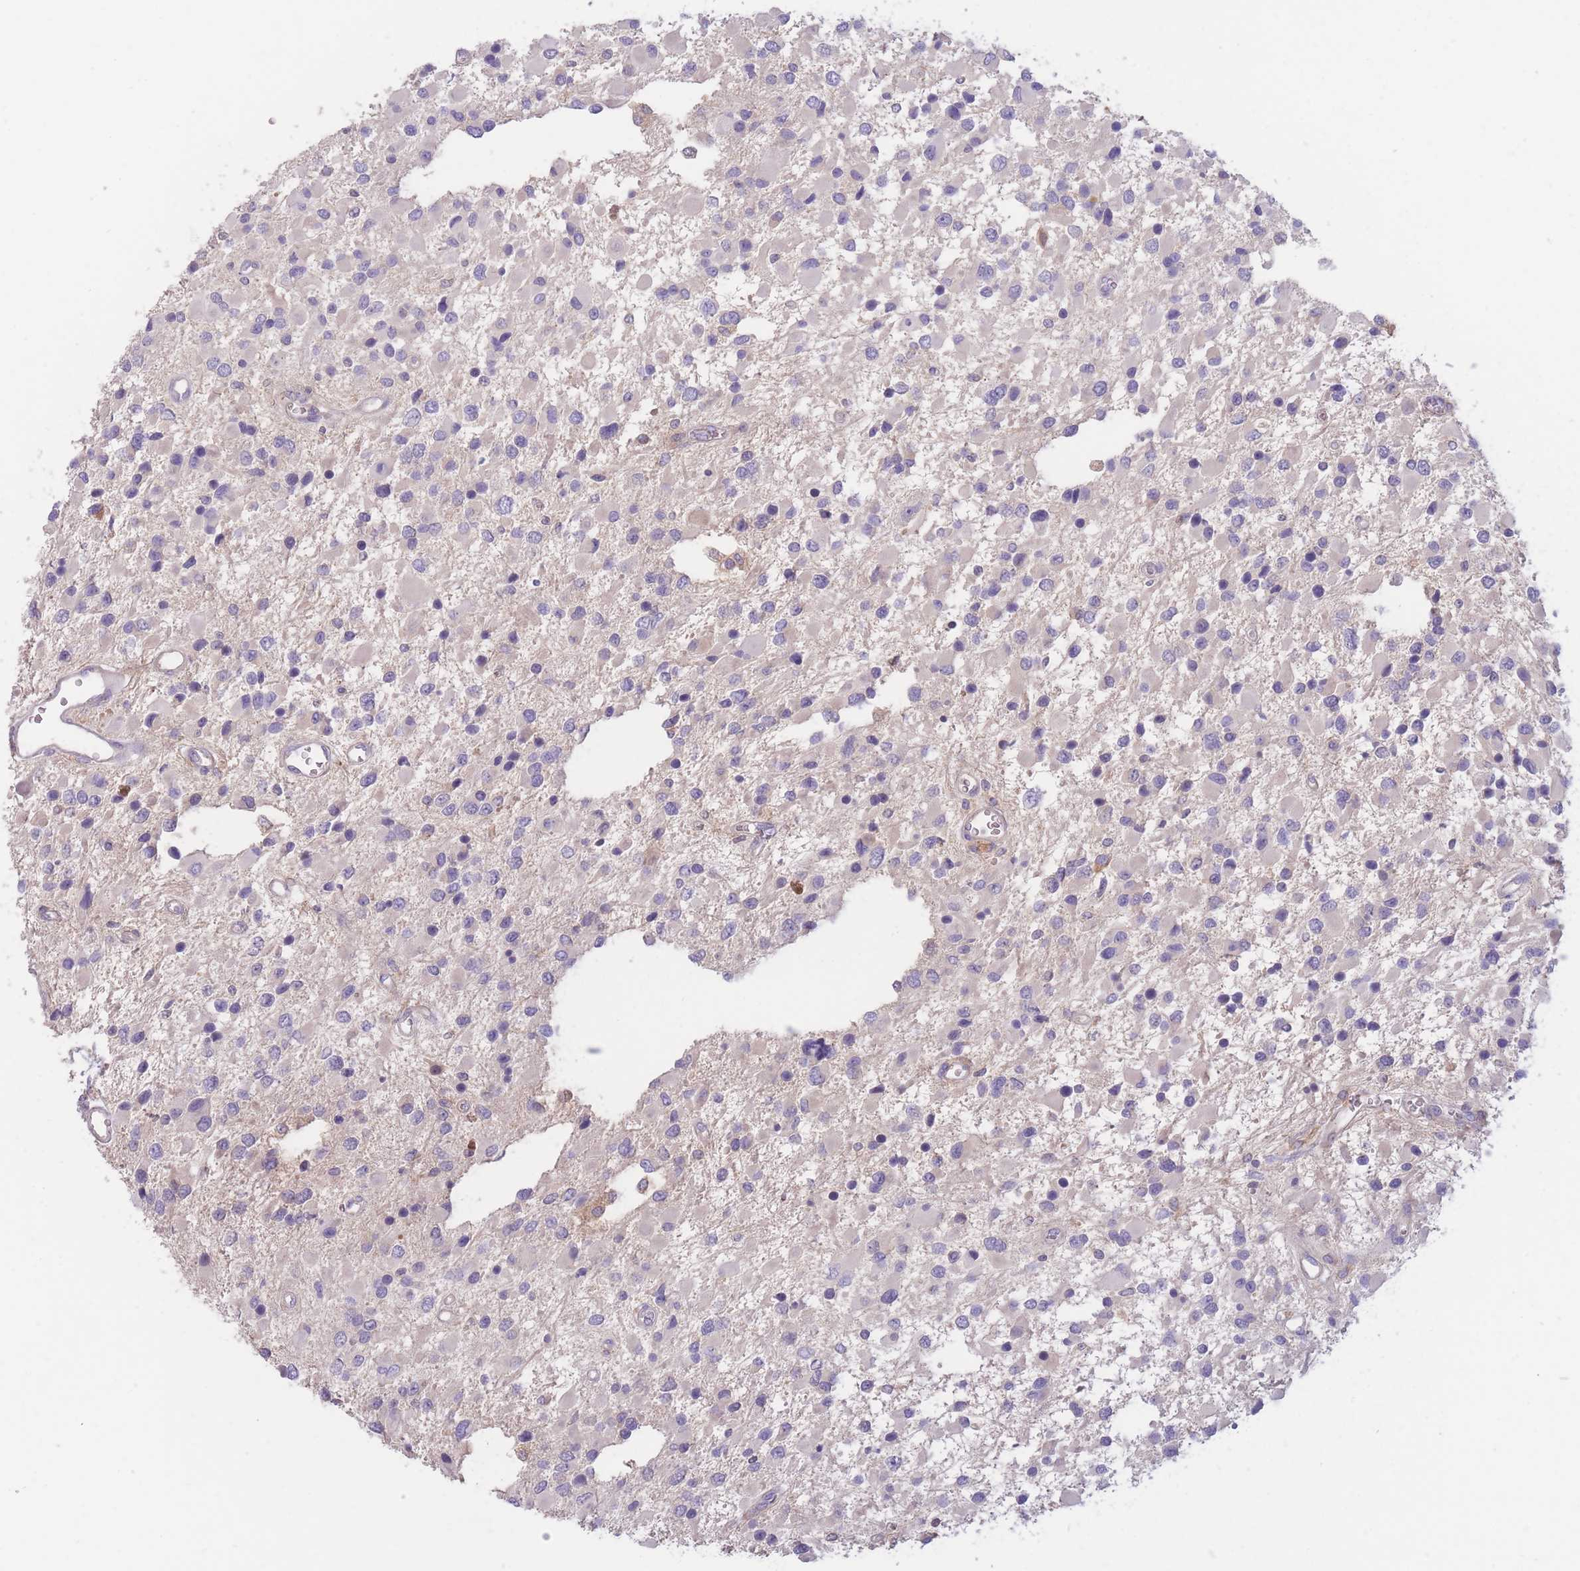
{"staining": {"intensity": "negative", "quantity": "none", "location": "none"}, "tissue": "glioma", "cell_type": "Tumor cells", "image_type": "cancer", "snomed": [{"axis": "morphology", "description": "Glioma, malignant, High grade"}, {"axis": "topography", "description": "Brain"}], "caption": "There is no significant staining in tumor cells of glioma. Nuclei are stained in blue.", "gene": "ST3GAL4", "patient": {"sex": "male", "age": 53}}